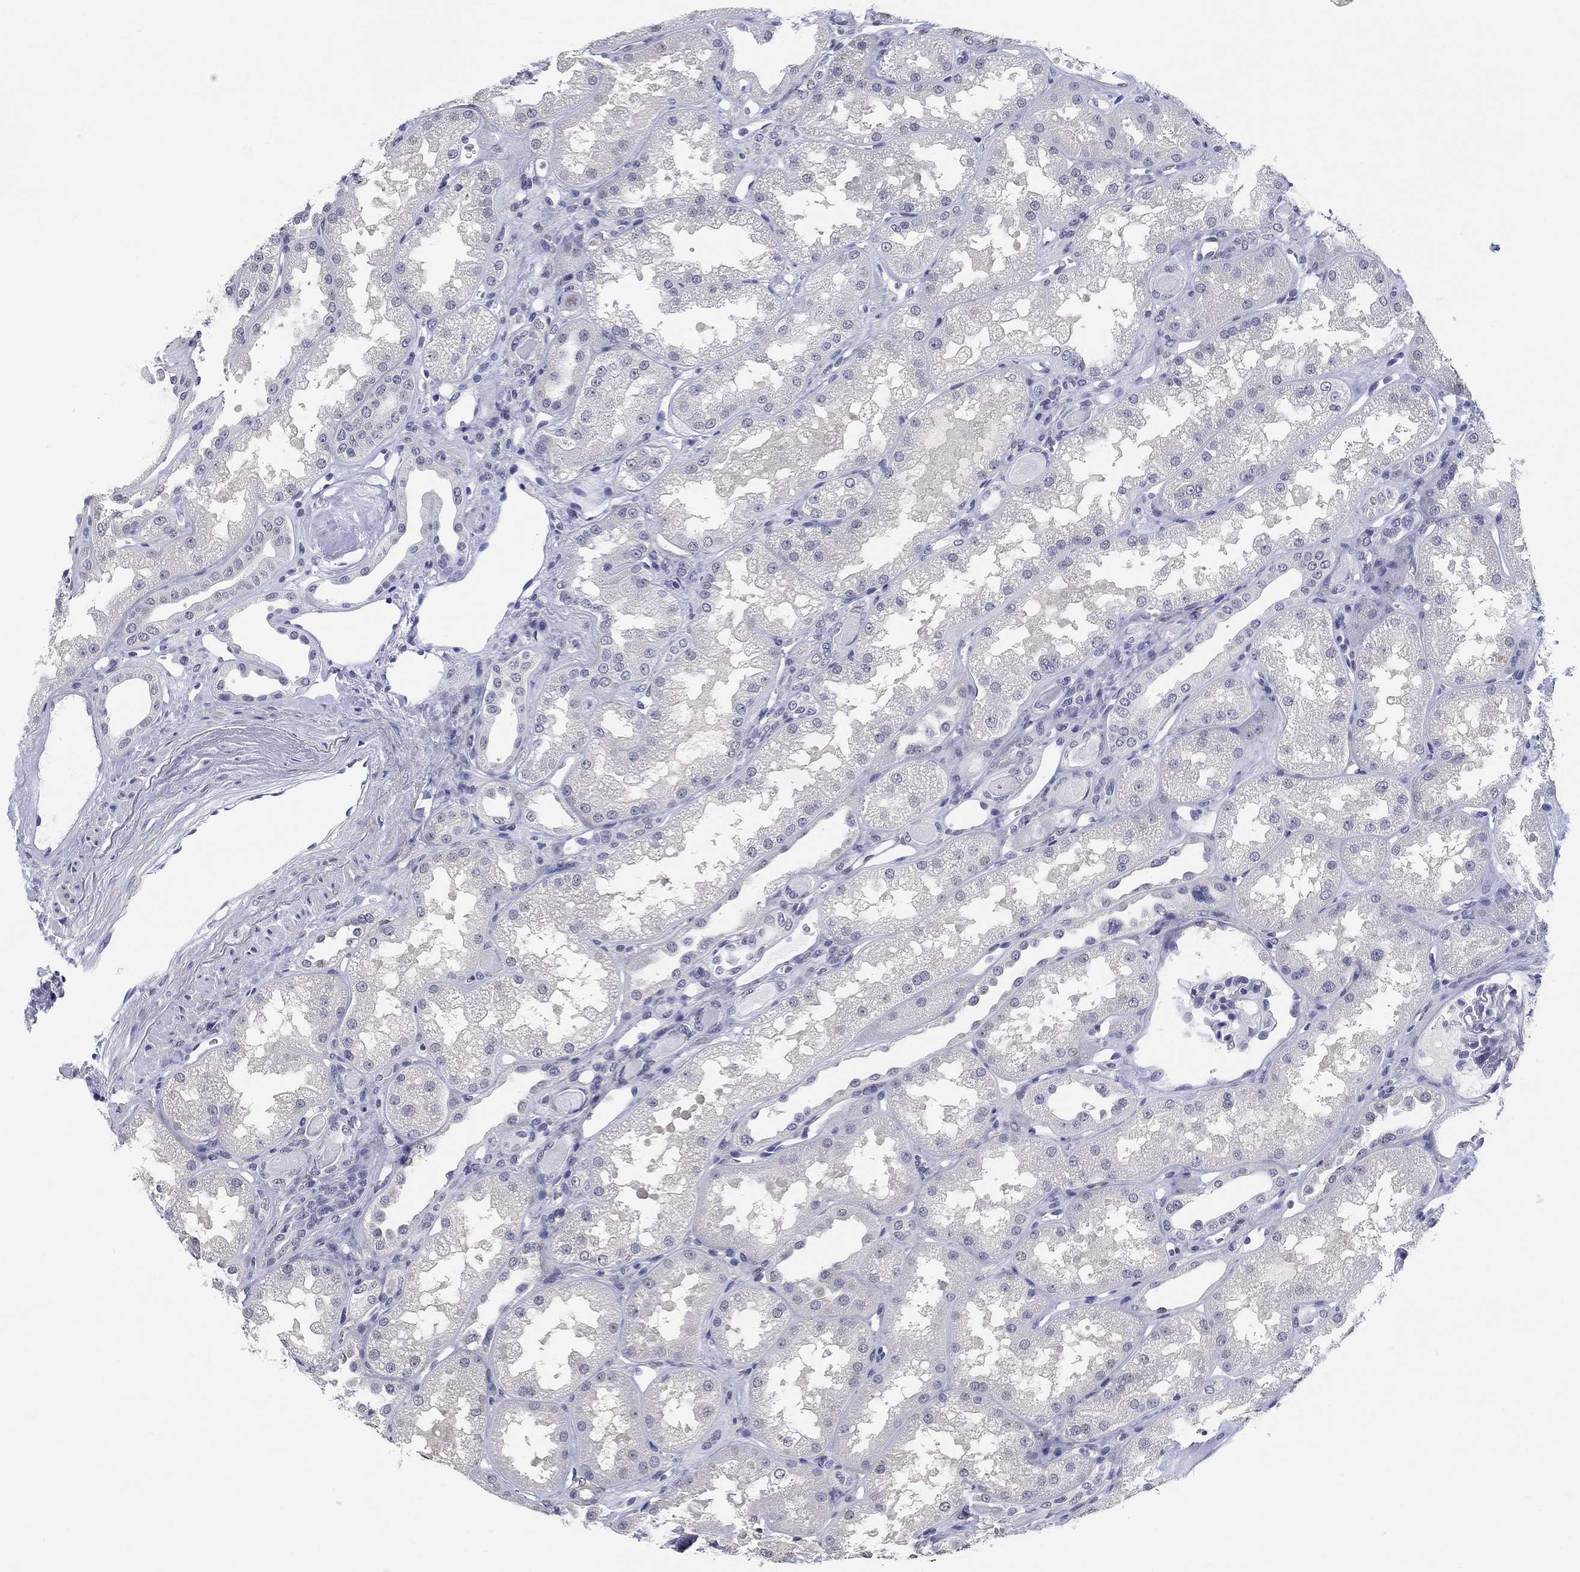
{"staining": {"intensity": "negative", "quantity": "none", "location": "none"}, "tissue": "kidney", "cell_type": "Cells in glomeruli", "image_type": "normal", "snomed": [{"axis": "morphology", "description": "Normal tissue, NOS"}, {"axis": "topography", "description": "Kidney"}], "caption": "Cells in glomeruli show no significant positivity in unremarkable kidney. Nuclei are stained in blue.", "gene": "OTUB2", "patient": {"sex": "male", "age": 61}}